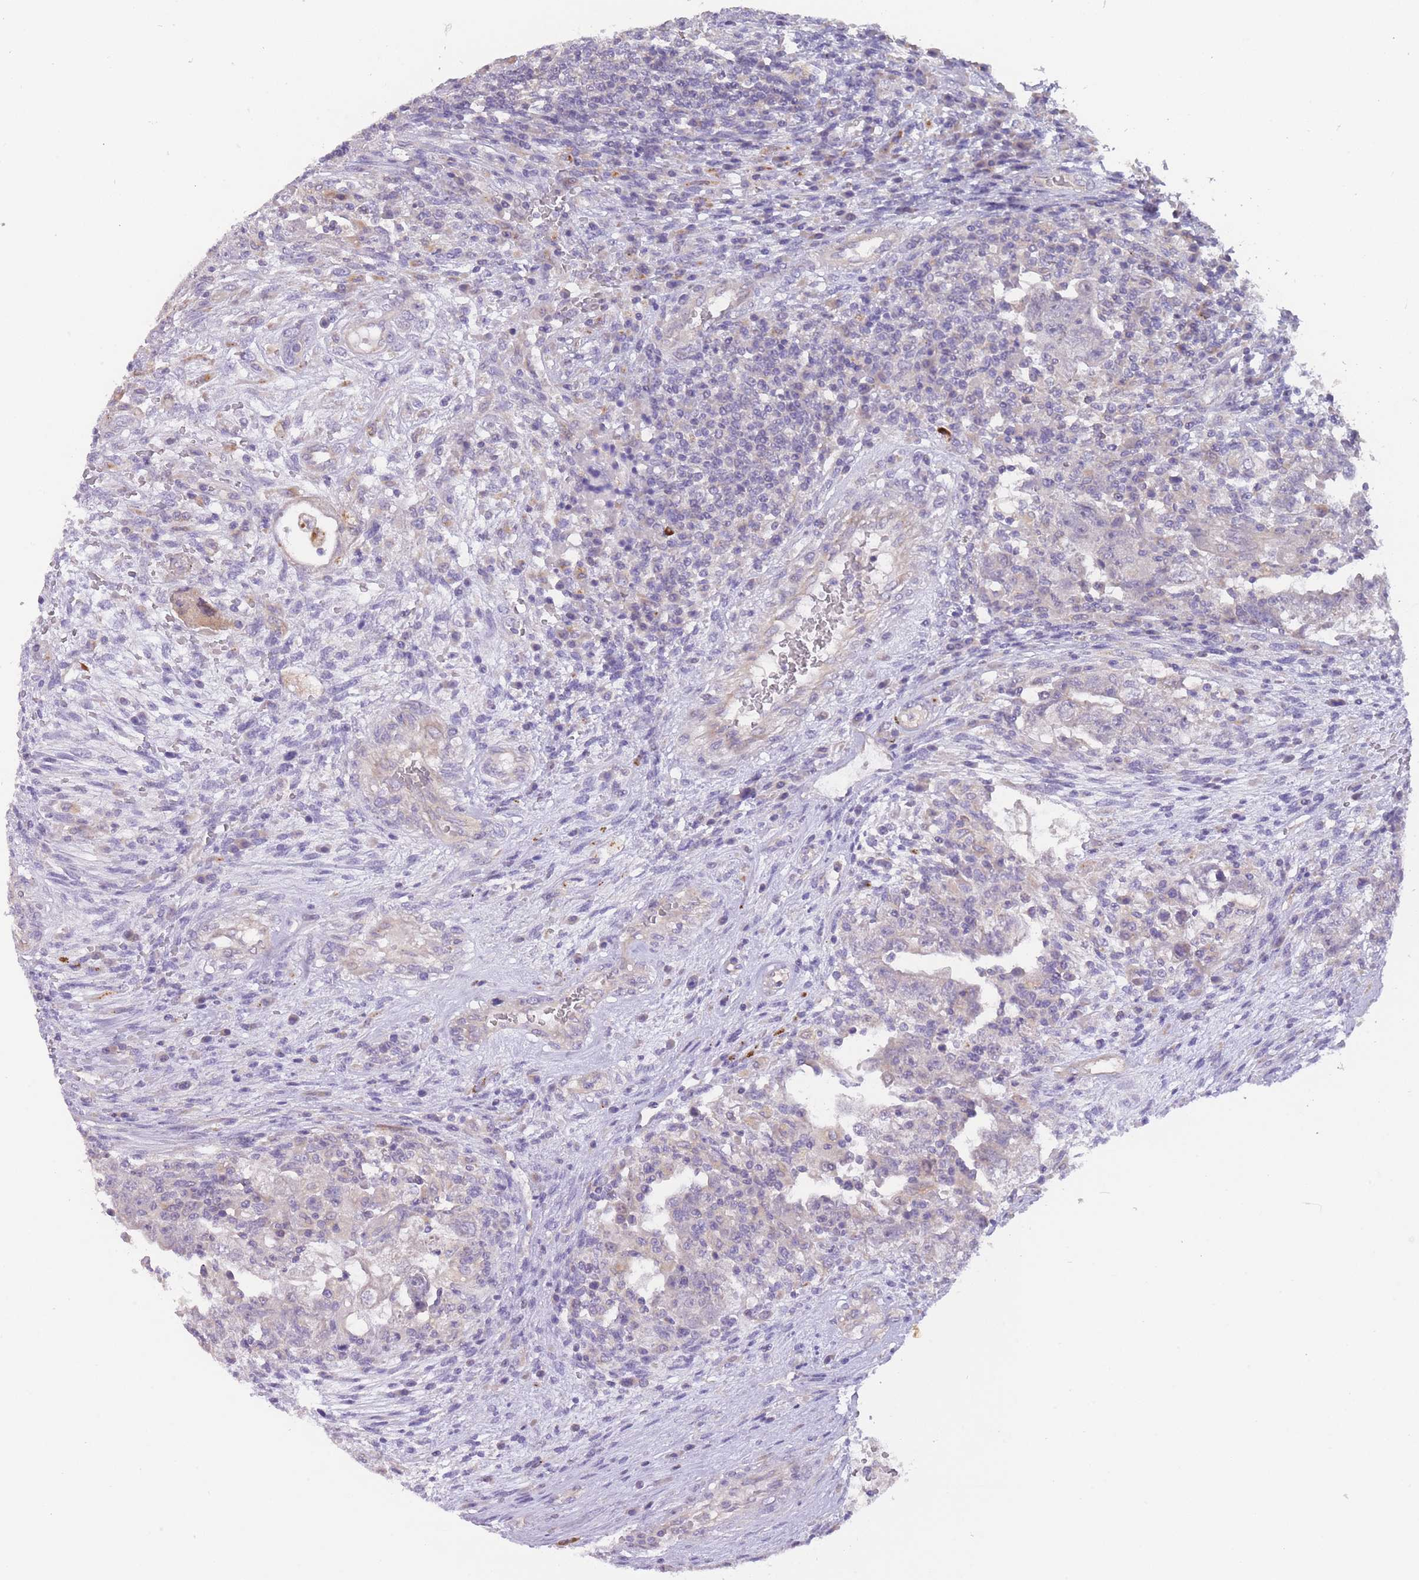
{"staining": {"intensity": "negative", "quantity": "none", "location": "none"}, "tissue": "testis cancer", "cell_type": "Tumor cells", "image_type": "cancer", "snomed": [{"axis": "morphology", "description": "Carcinoma, Embryonal, NOS"}, {"axis": "topography", "description": "Testis"}], "caption": "A histopathology image of testis embryonal carcinoma stained for a protein reveals no brown staining in tumor cells.", "gene": "ITPKC", "patient": {"sex": "male", "age": 26}}